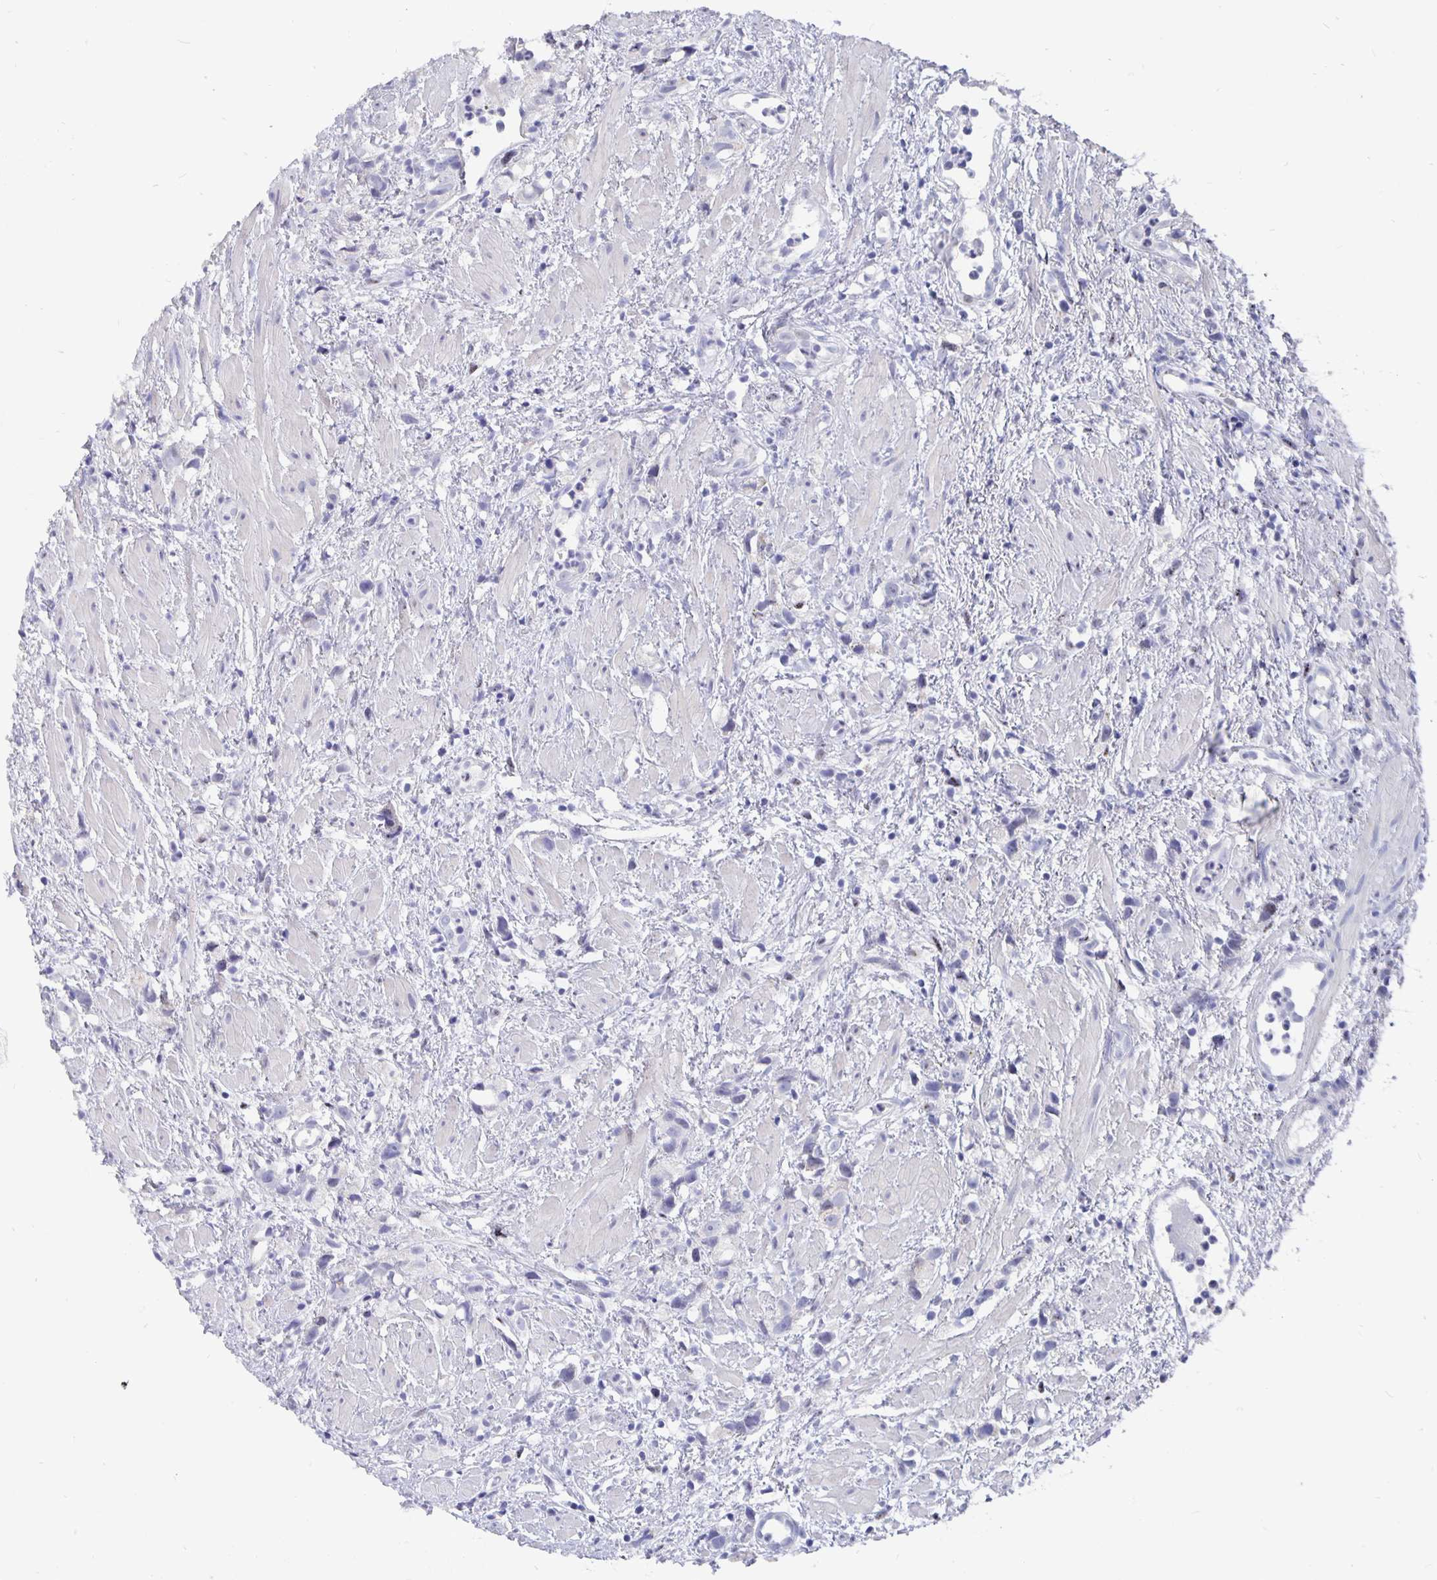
{"staining": {"intensity": "negative", "quantity": "none", "location": "none"}, "tissue": "prostate cancer", "cell_type": "Tumor cells", "image_type": "cancer", "snomed": [{"axis": "morphology", "description": "Adenocarcinoma, High grade"}, {"axis": "topography", "description": "Prostate"}], "caption": "A high-resolution micrograph shows IHC staining of prostate cancer (adenocarcinoma (high-grade)), which shows no significant expression in tumor cells.", "gene": "SMOC1", "patient": {"sex": "male", "age": 75}}